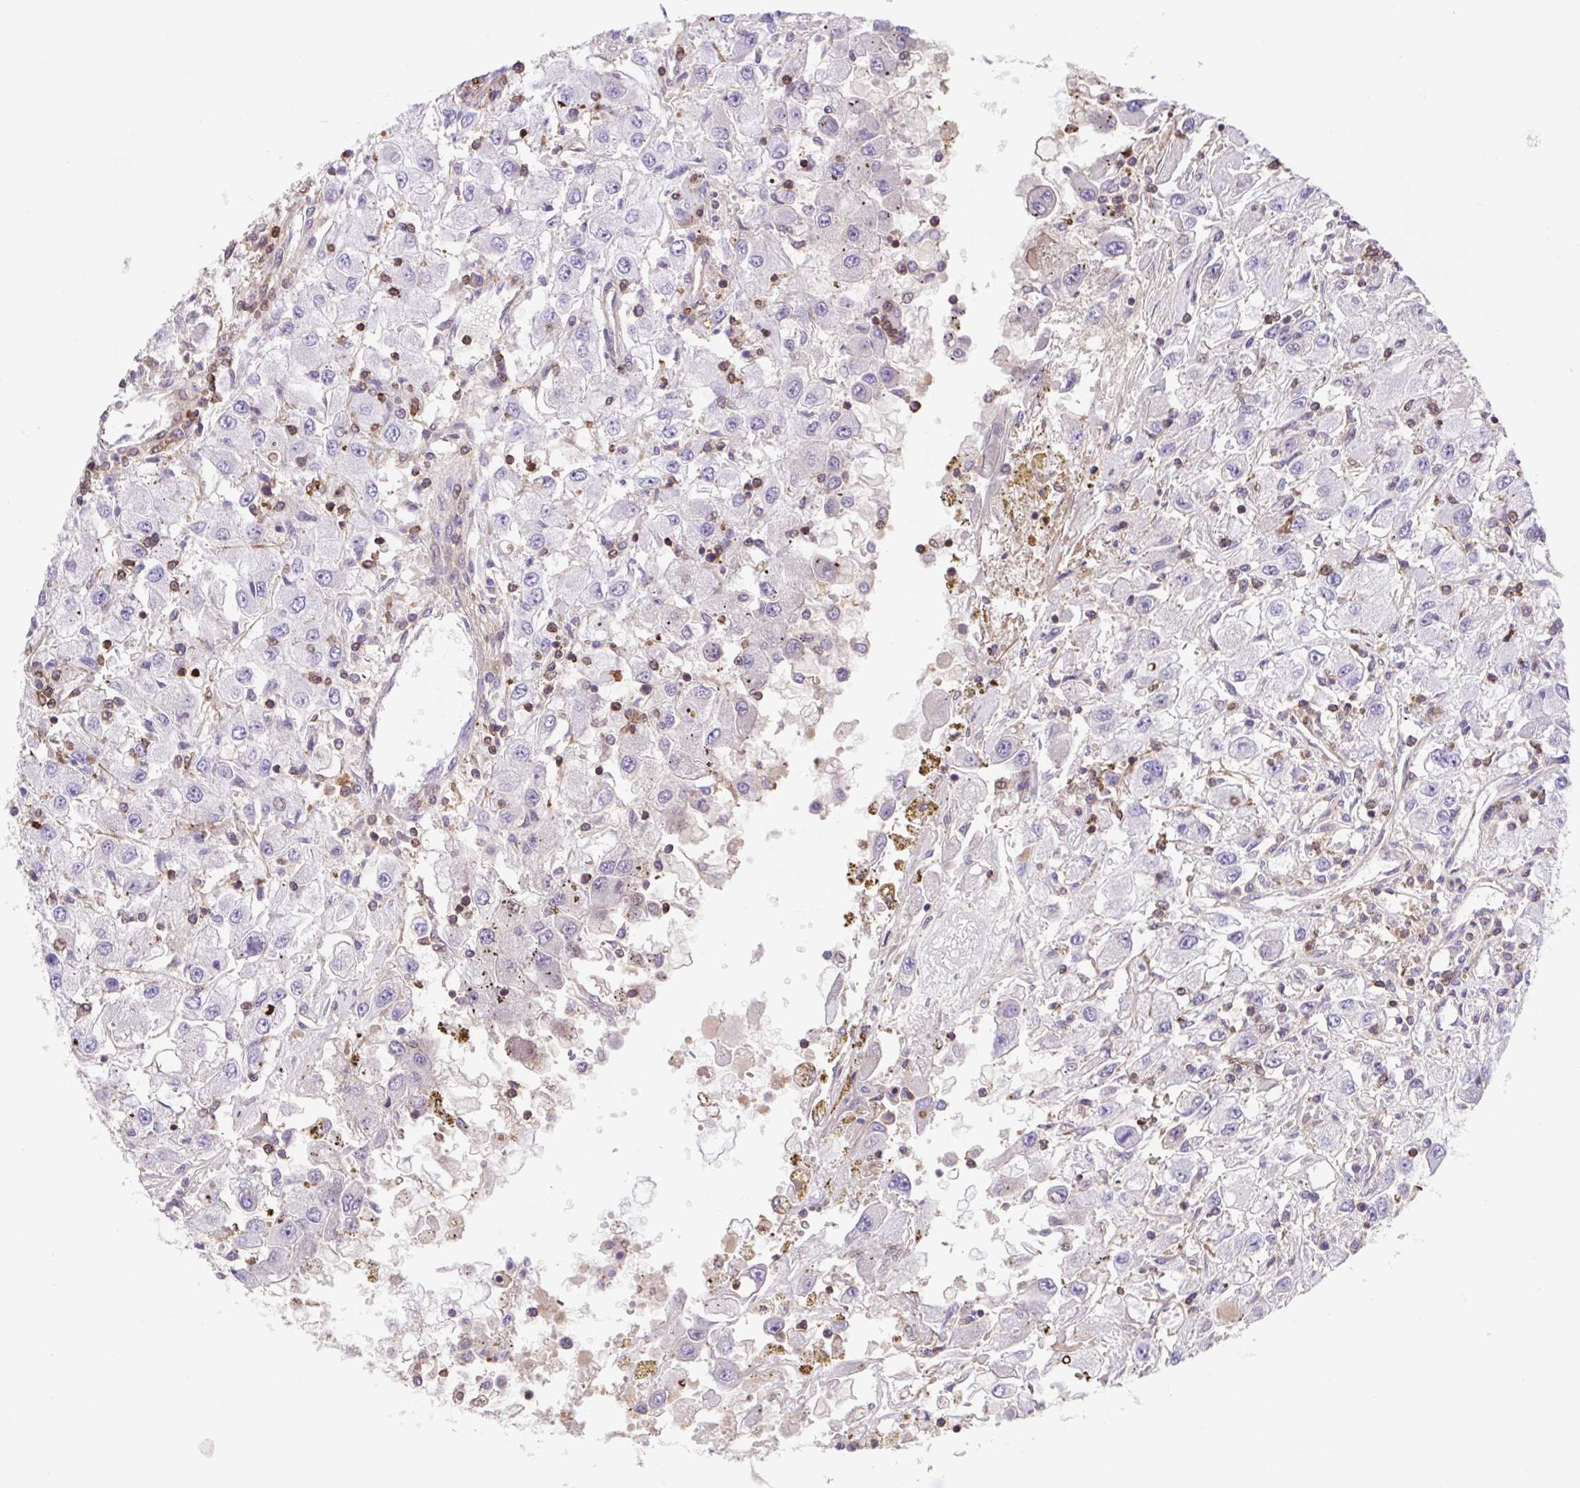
{"staining": {"intensity": "negative", "quantity": "none", "location": "none"}, "tissue": "renal cancer", "cell_type": "Tumor cells", "image_type": "cancer", "snomed": [{"axis": "morphology", "description": "Adenocarcinoma, NOS"}, {"axis": "topography", "description": "Kidney"}], "caption": "The image reveals no significant expression in tumor cells of renal adenocarcinoma.", "gene": "TPRG1", "patient": {"sex": "female", "age": 67}}